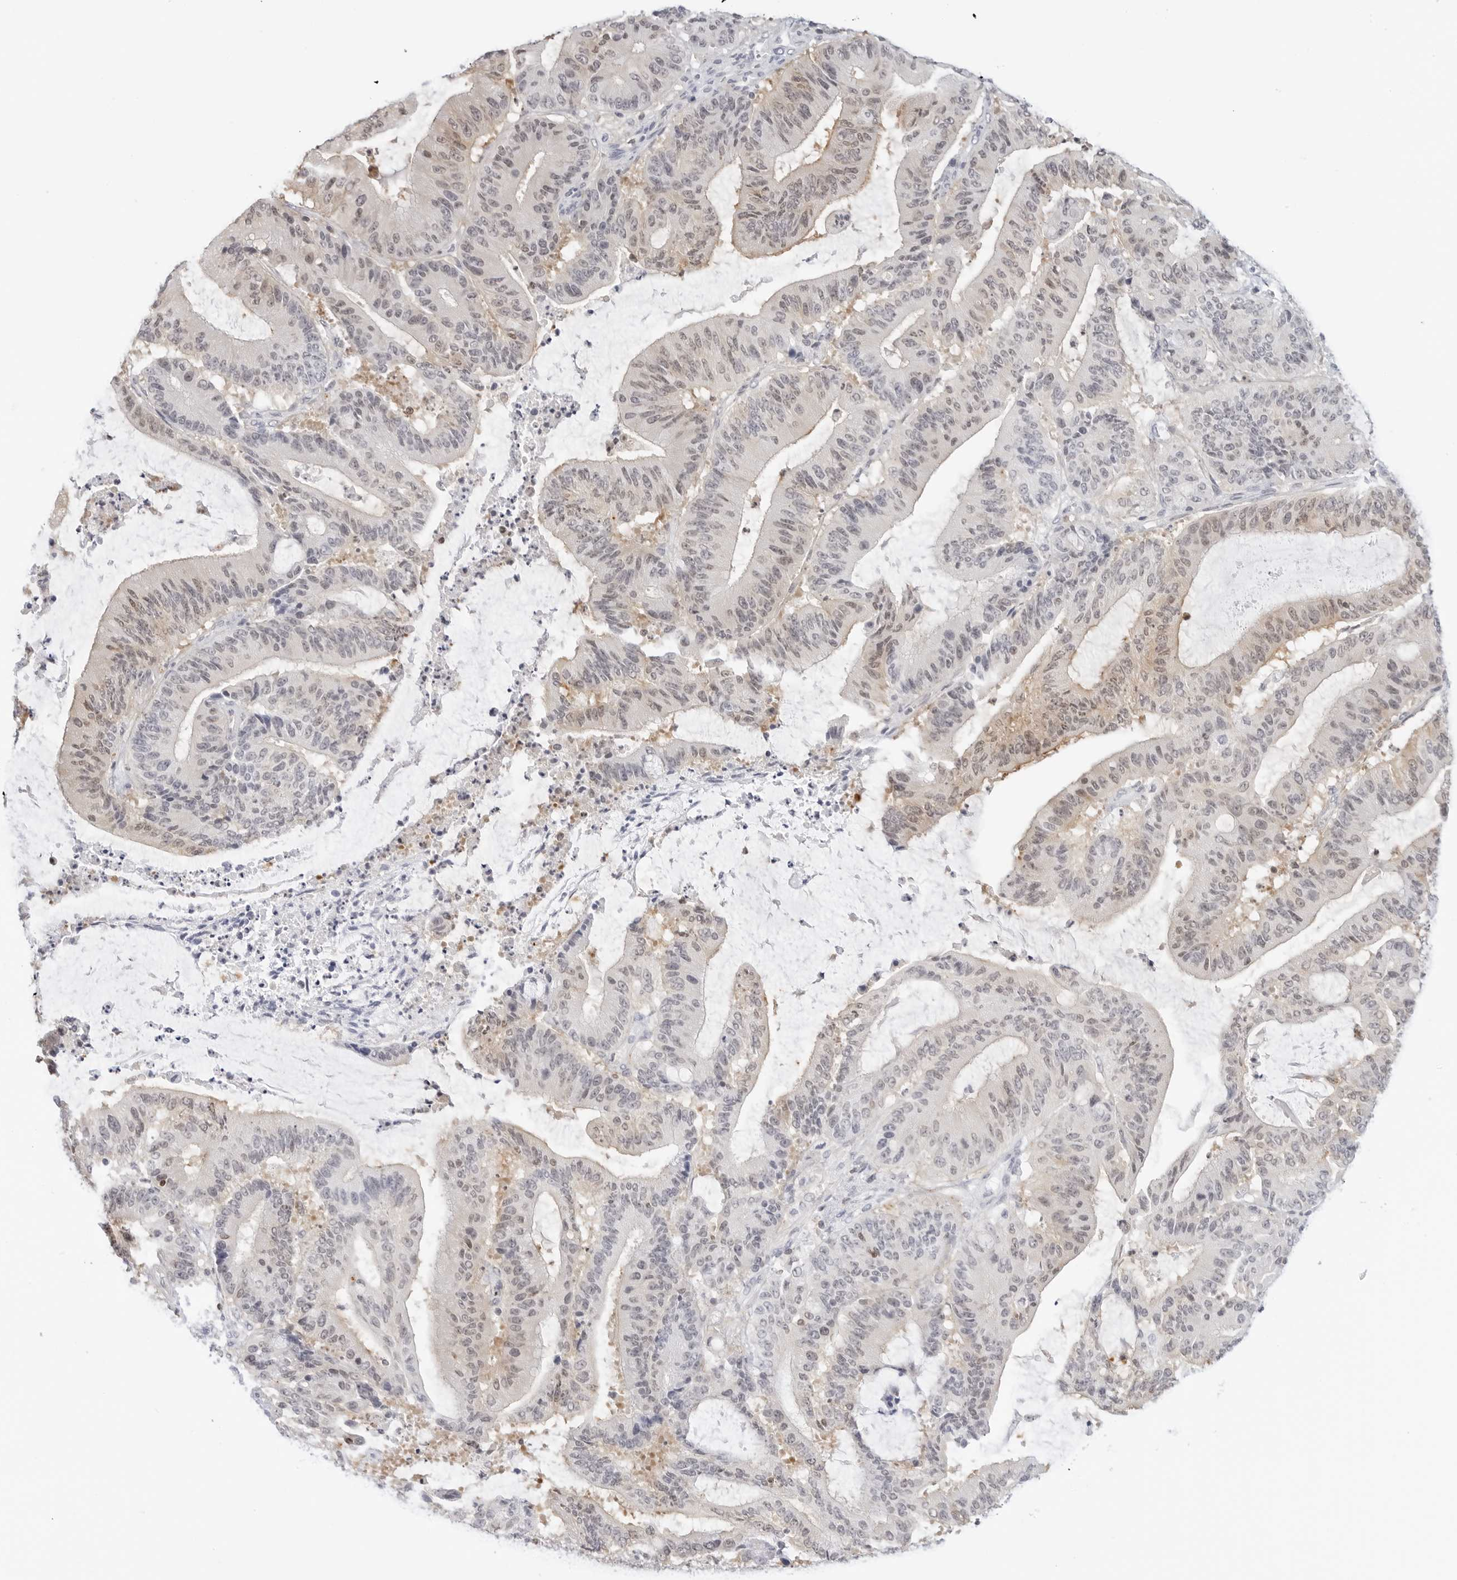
{"staining": {"intensity": "weak", "quantity": "<25%", "location": "cytoplasmic/membranous"}, "tissue": "liver cancer", "cell_type": "Tumor cells", "image_type": "cancer", "snomed": [{"axis": "morphology", "description": "Normal tissue, NOS"}, {"axis": "morphology", "description": "Cholangiocarcinoma"}, {"axis": "topography", "description": "Liver"}, {"axis": "topography", "description": "Peripheral nerve tissue"}], "caption": "Liver cancer (cholangiocarcinoma) was stained to show a protein in brown. There is no significant positivity in tumor cells.", "gene": "SLC9A3R1", "patient": {"sex": "female", "age": 73}}